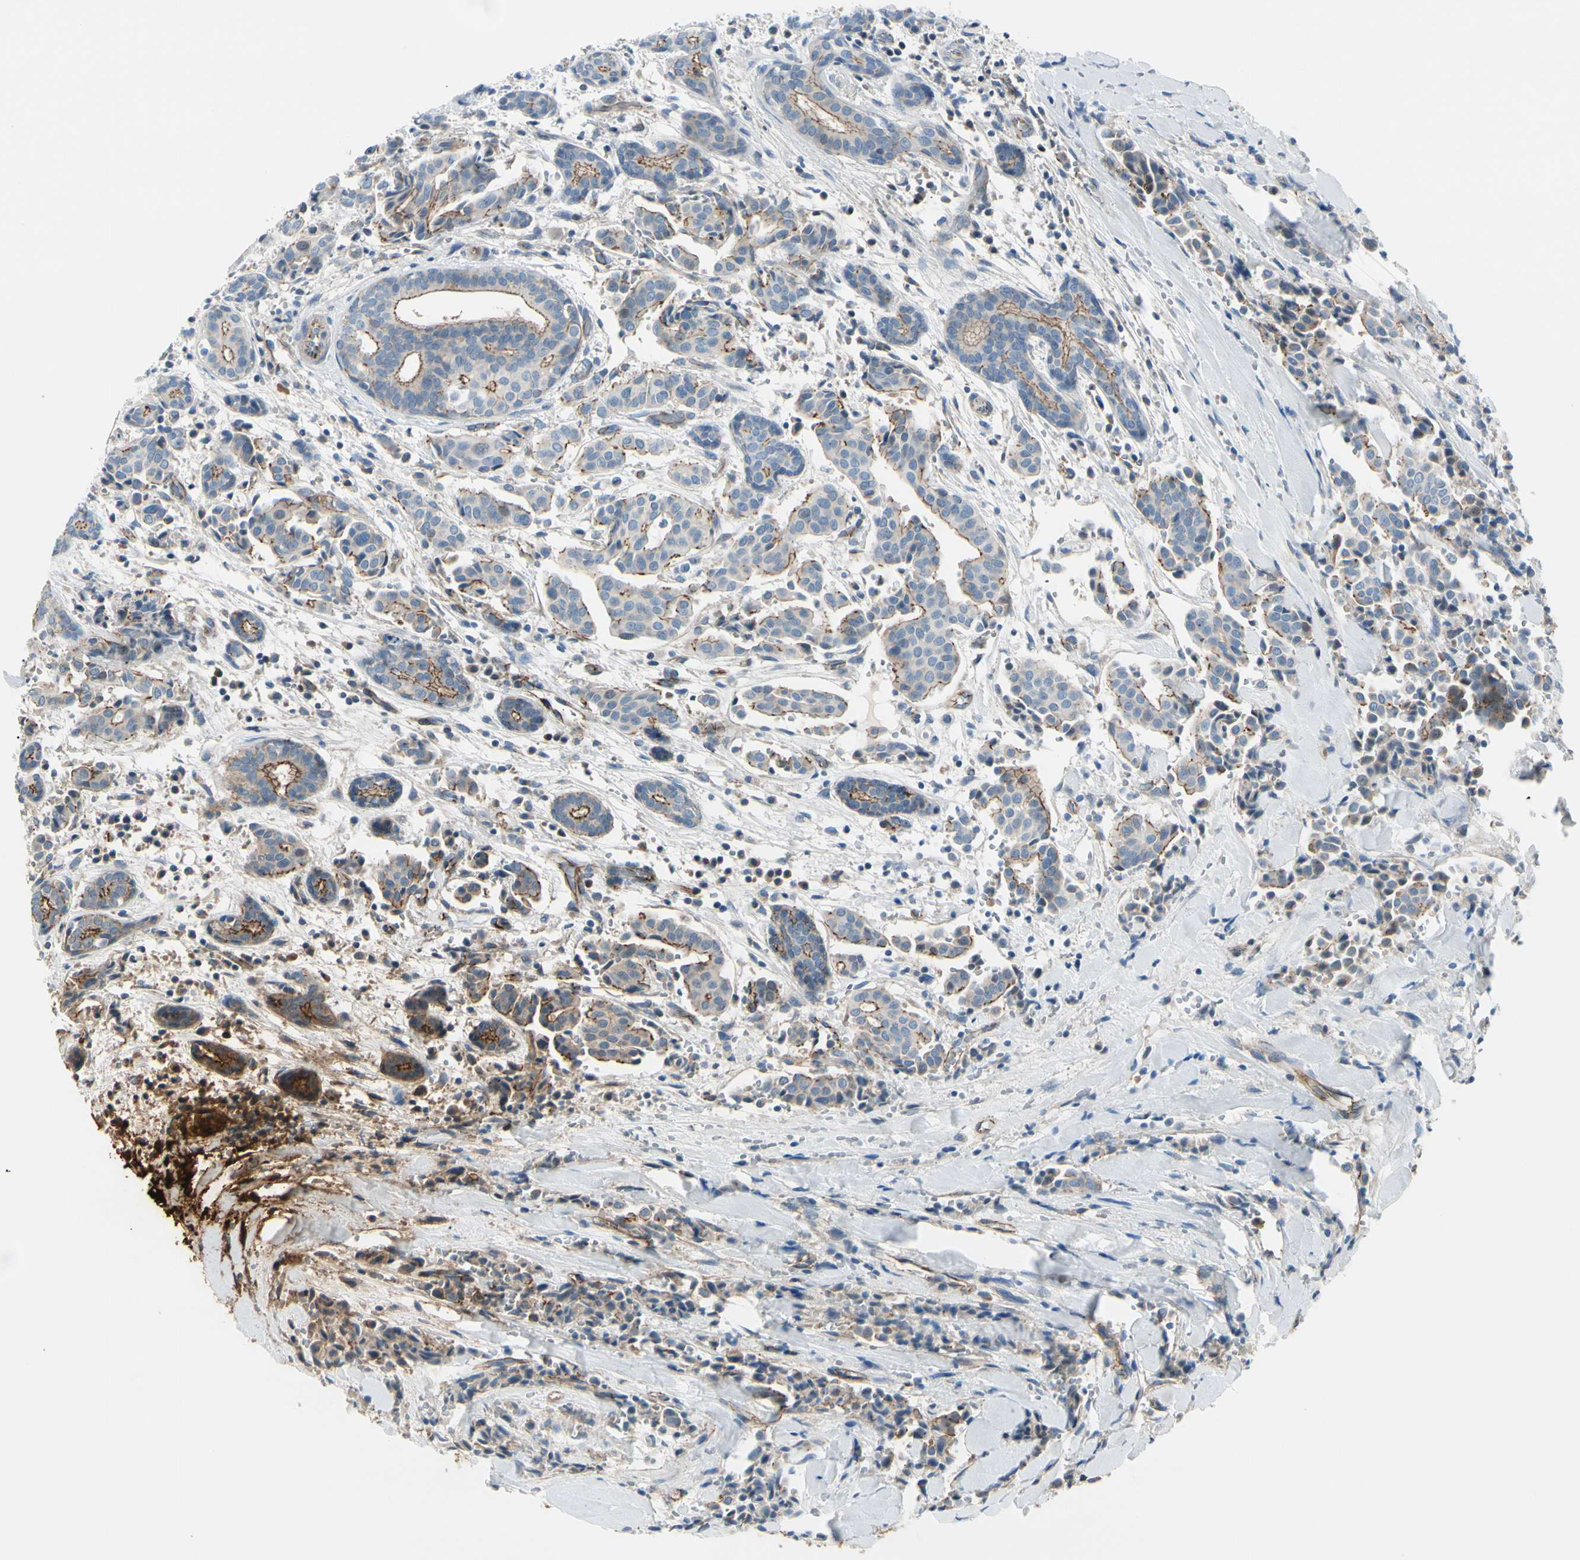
{"staining": {"intensity": "moderate", "quantity": "25%-75%", "location": "cytoplasmic/membranous"}, "tissue": "head and neck cancer", "cell_type": "Tumor cells", "image_type": "cancer", "snomed": [{"axis": "morphology", "description": "Adenocarcinoma, NOS"}, {"axis": "topography", "description": "Salivary gland"}, {"axis": "topography", "description": "Head-Neck"}], "caption": "There is medium levels of moderate cytoplasmic/membranous expression in tumor cells of adenocarcinoma (head and neck), as demonstrated by immunohistochemical staining (brown color).", "gene": "TJP1", "patient": {"sex": "female", "age": 59}}